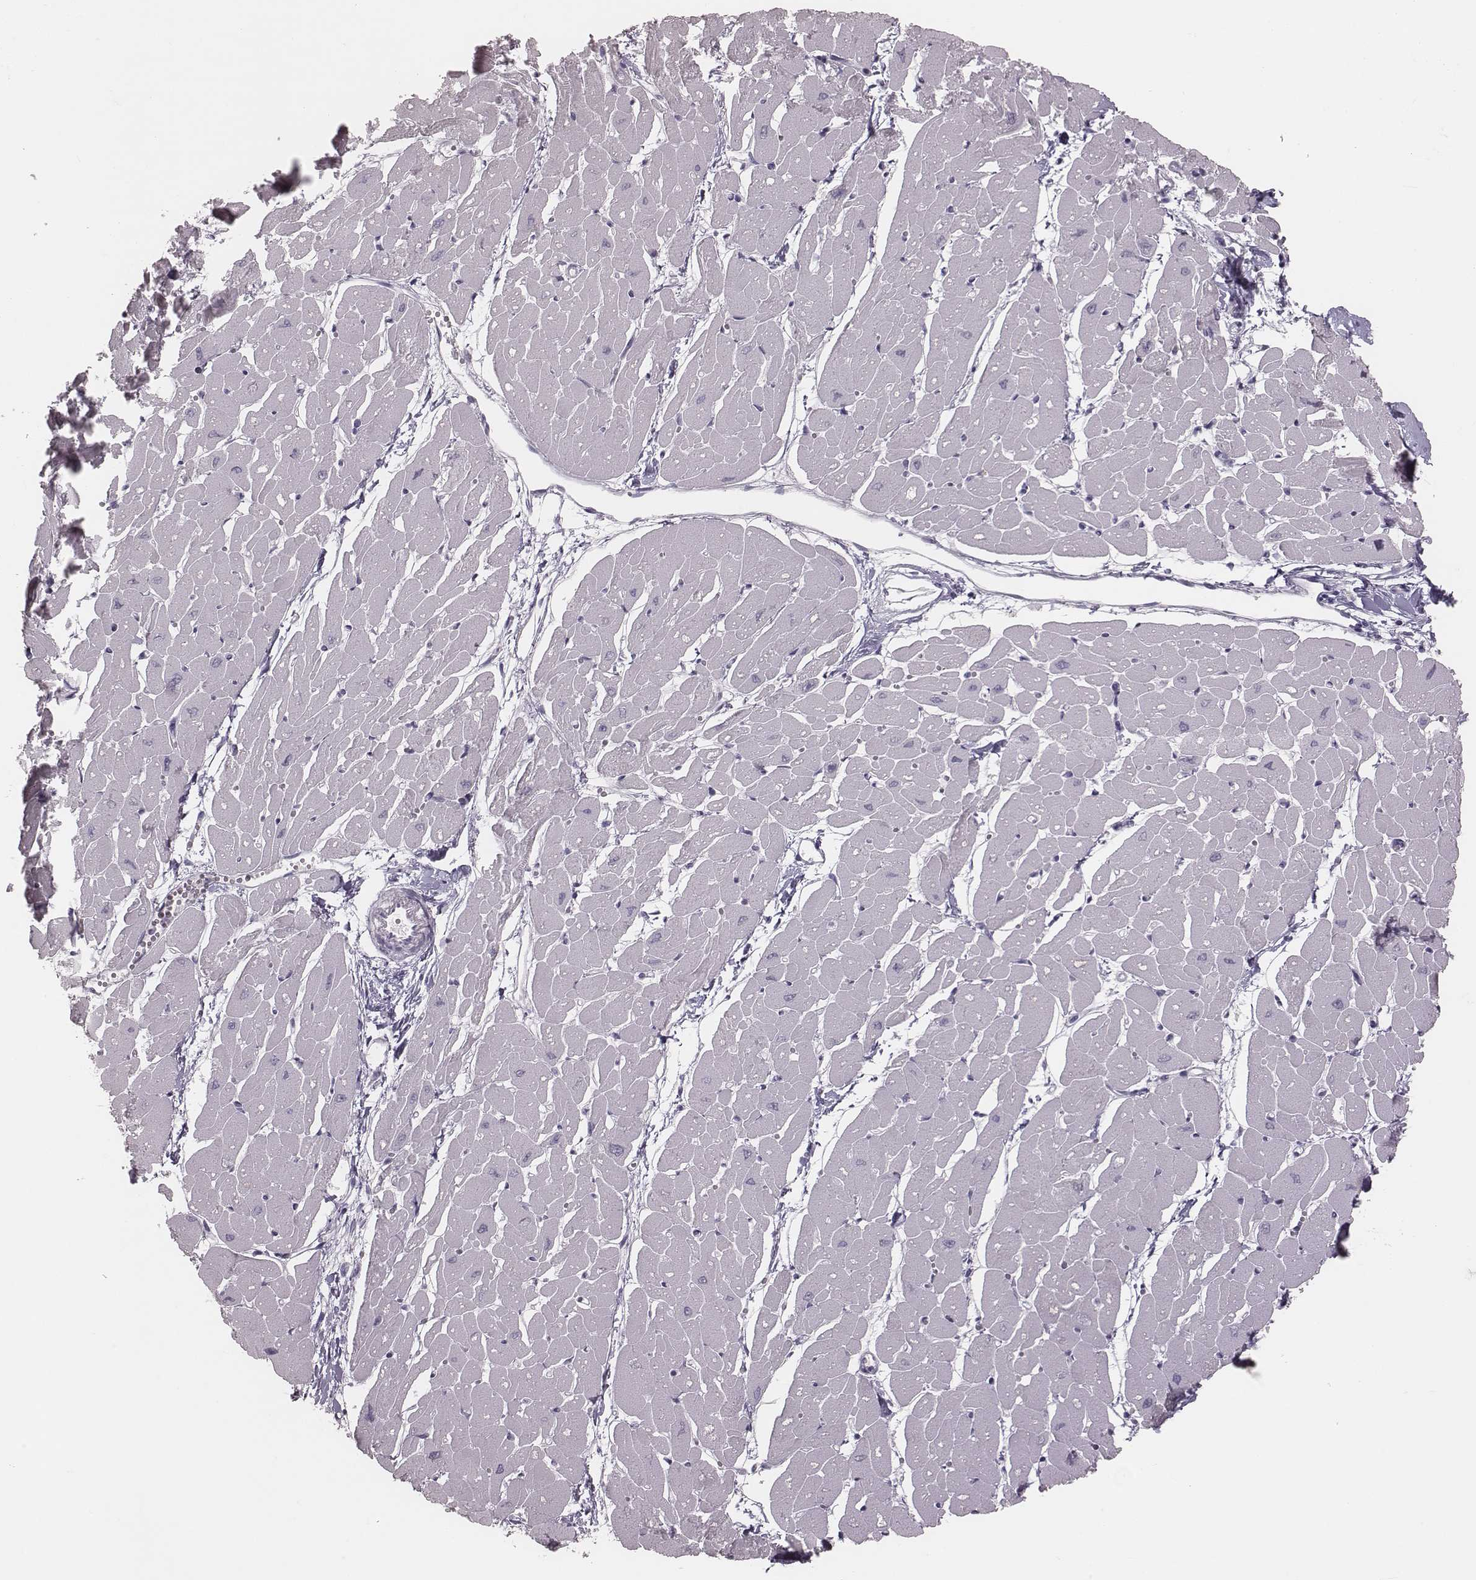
{"staining": {"intensity": "negative", "quantity": "none", "location": "none"}, "tissue": "heart muscle", "cell_type": "Cardiomyocytes", "image_type": "normal", "snomed": [{"axis": "morphology", "description": "Normal tissue, NOS"}, {"axis": "topography", "description": "Heart"}], "caption": "Histopathology image shows no protein staining in cardiomyocytes of normal heart muscle. (IHC, brightfield microscopy, high magnification).", "gene": "PDCD1", "patient": {"sex": "male", "age": 57}}